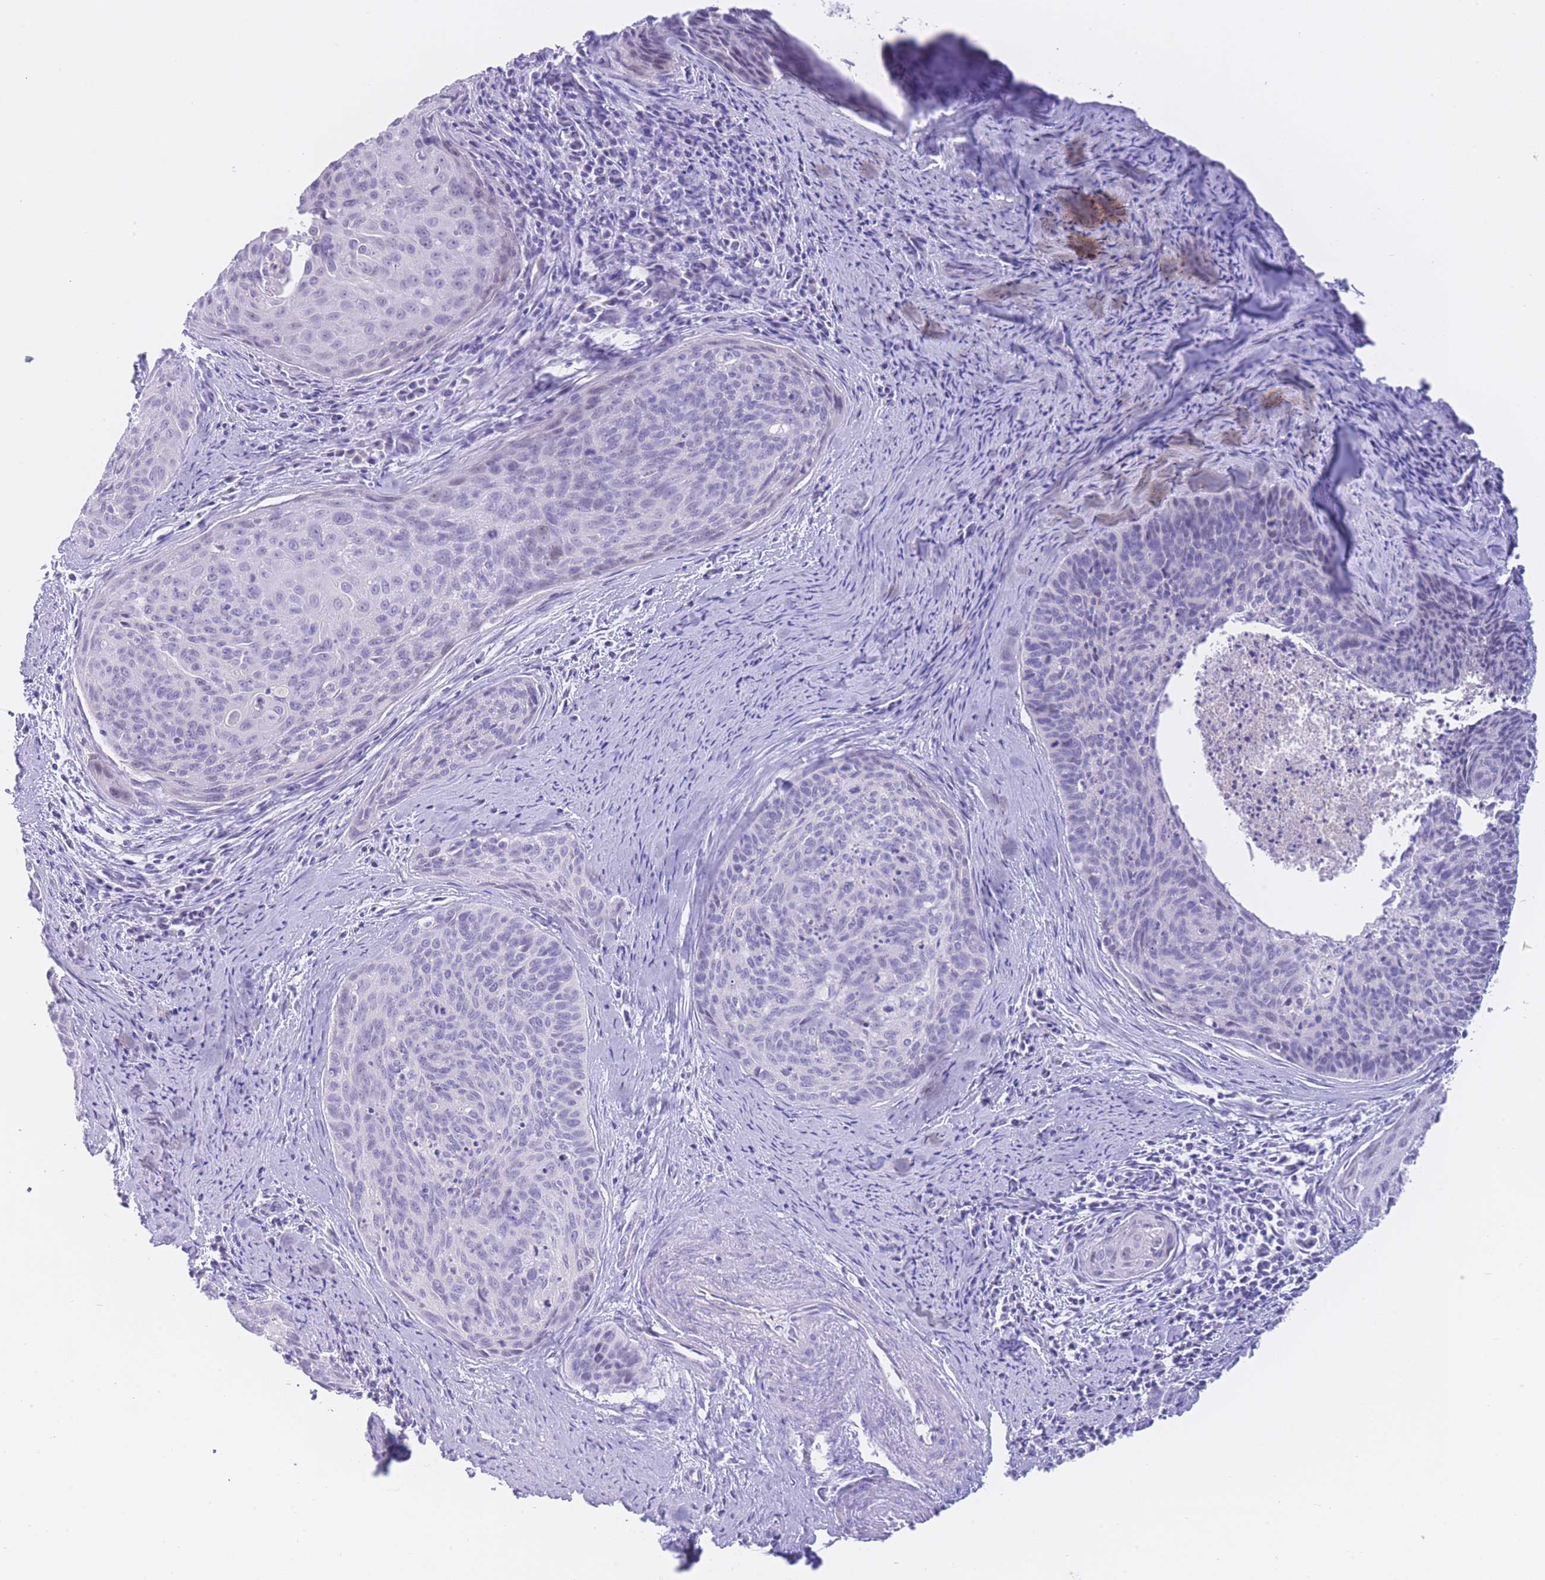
{"staining": {"intensity": "negative", "quantity": "none", "location": "none"}, "tissue": "cervical cancer", "cell_type": "Tumor cells", "image_type": "cancer", "snomed": [{"axis": "morphology", "description": "Squamous cell carcinoma, NOS"}, {"axis": "topography", "description": "Cervix"}], "caption": "Photomicrograph shows no significant protein positivity in tumor cells of cervical cancer (squamous cell carcinoma).", "gene": "ZNF212", "patient": {"sex": "female", "age": 55}}